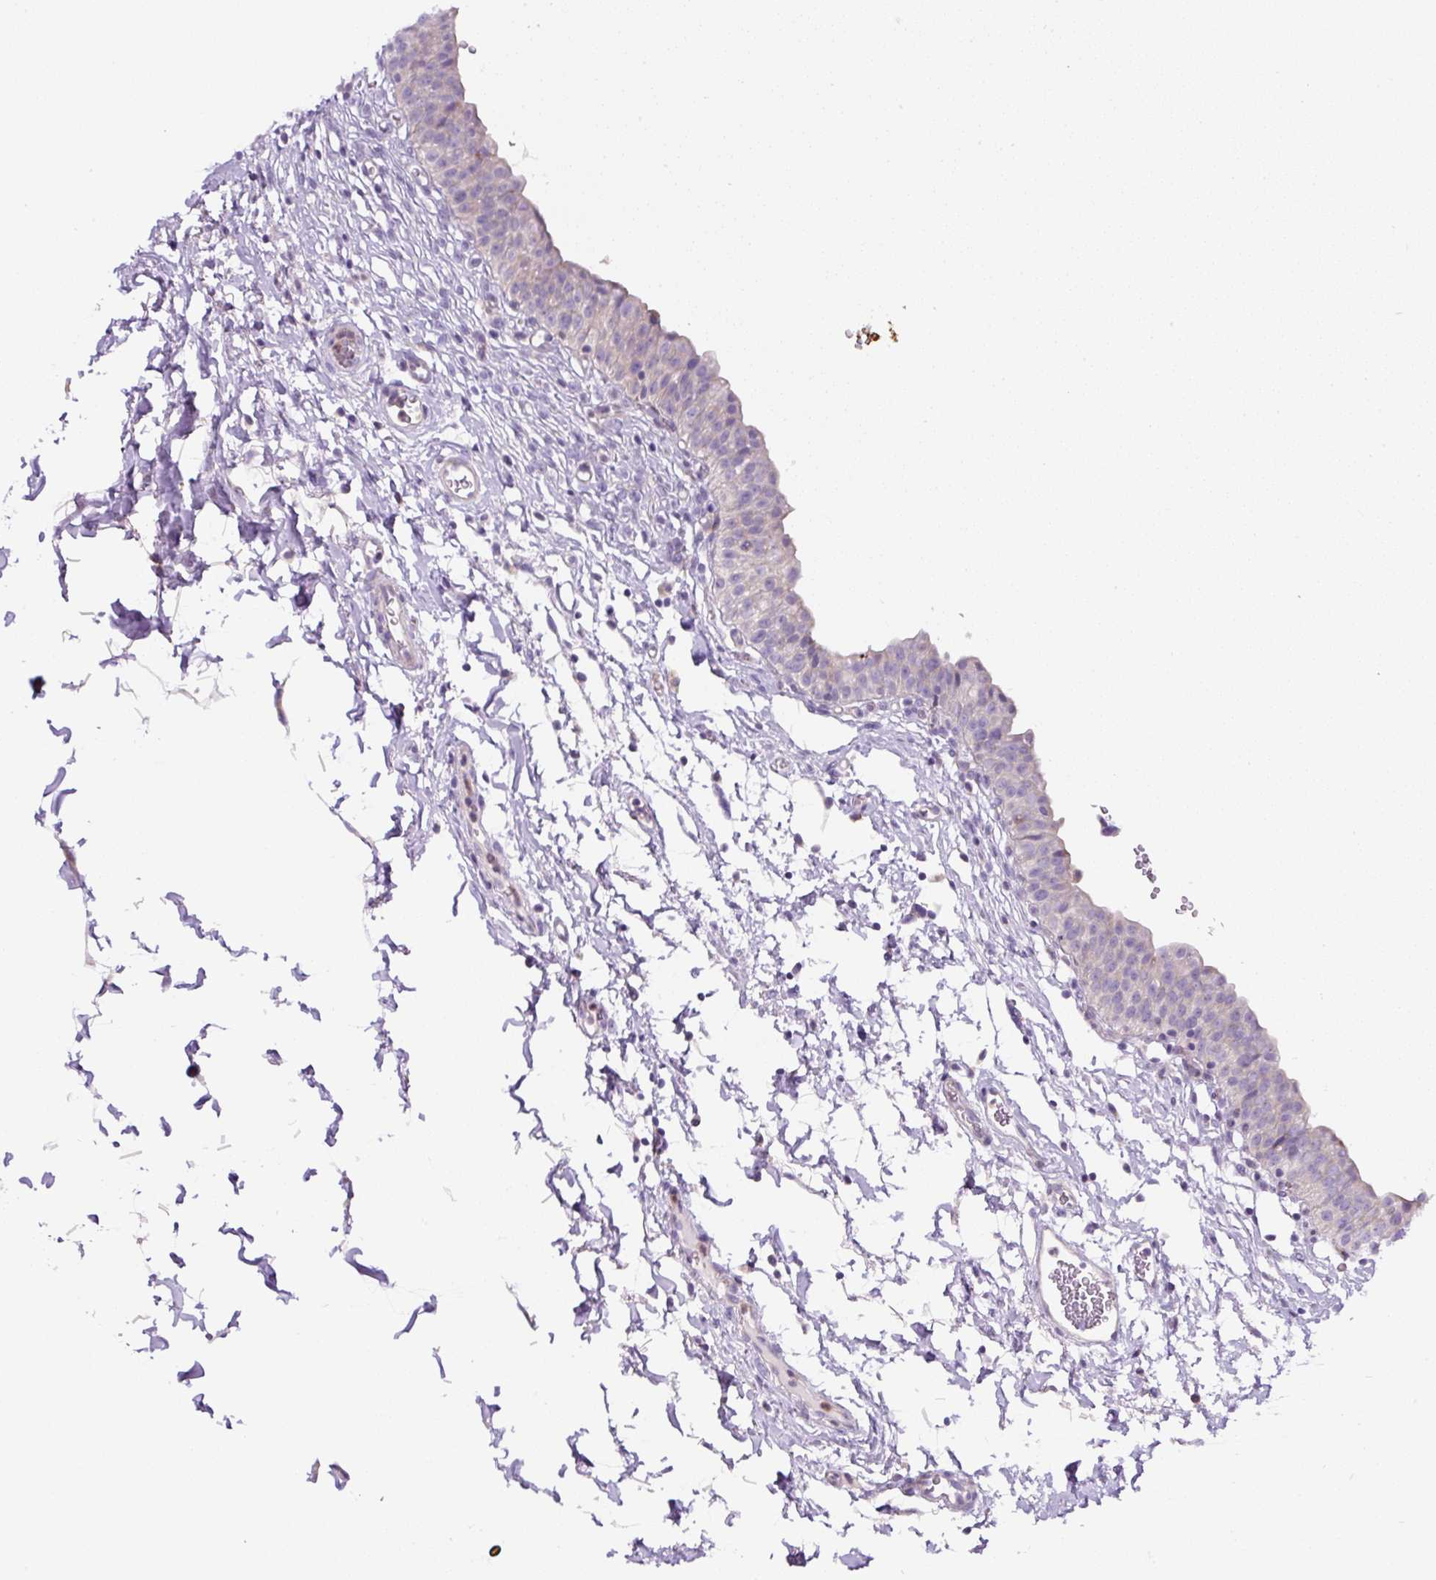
{"staining": {"intensity": "weak", "quantity": "<25%", "location": "cytoplasmic/membranous"}, "tissue": "urinary bladder", "cell_type": "Urothelial cells", "image_type": "normal", "snomed": [{"axis": "morphology", "description": "Normal tissue, NOS"}, {"axis": "topography", "description": "Urinary bladder"}, {"axis": "topography", "description": "Peripheral nerve tissue"}], "caption": "Immunohistochemical staining of unremarkable urinary bladder displays no significant expression in urothelial cells. (DAB (3,3'-diaminobenzidine) immunohistochemistry with hematoxylin counter stain).", "gene": "HPS4", "patient": {"sex": "male", "age": 55}}